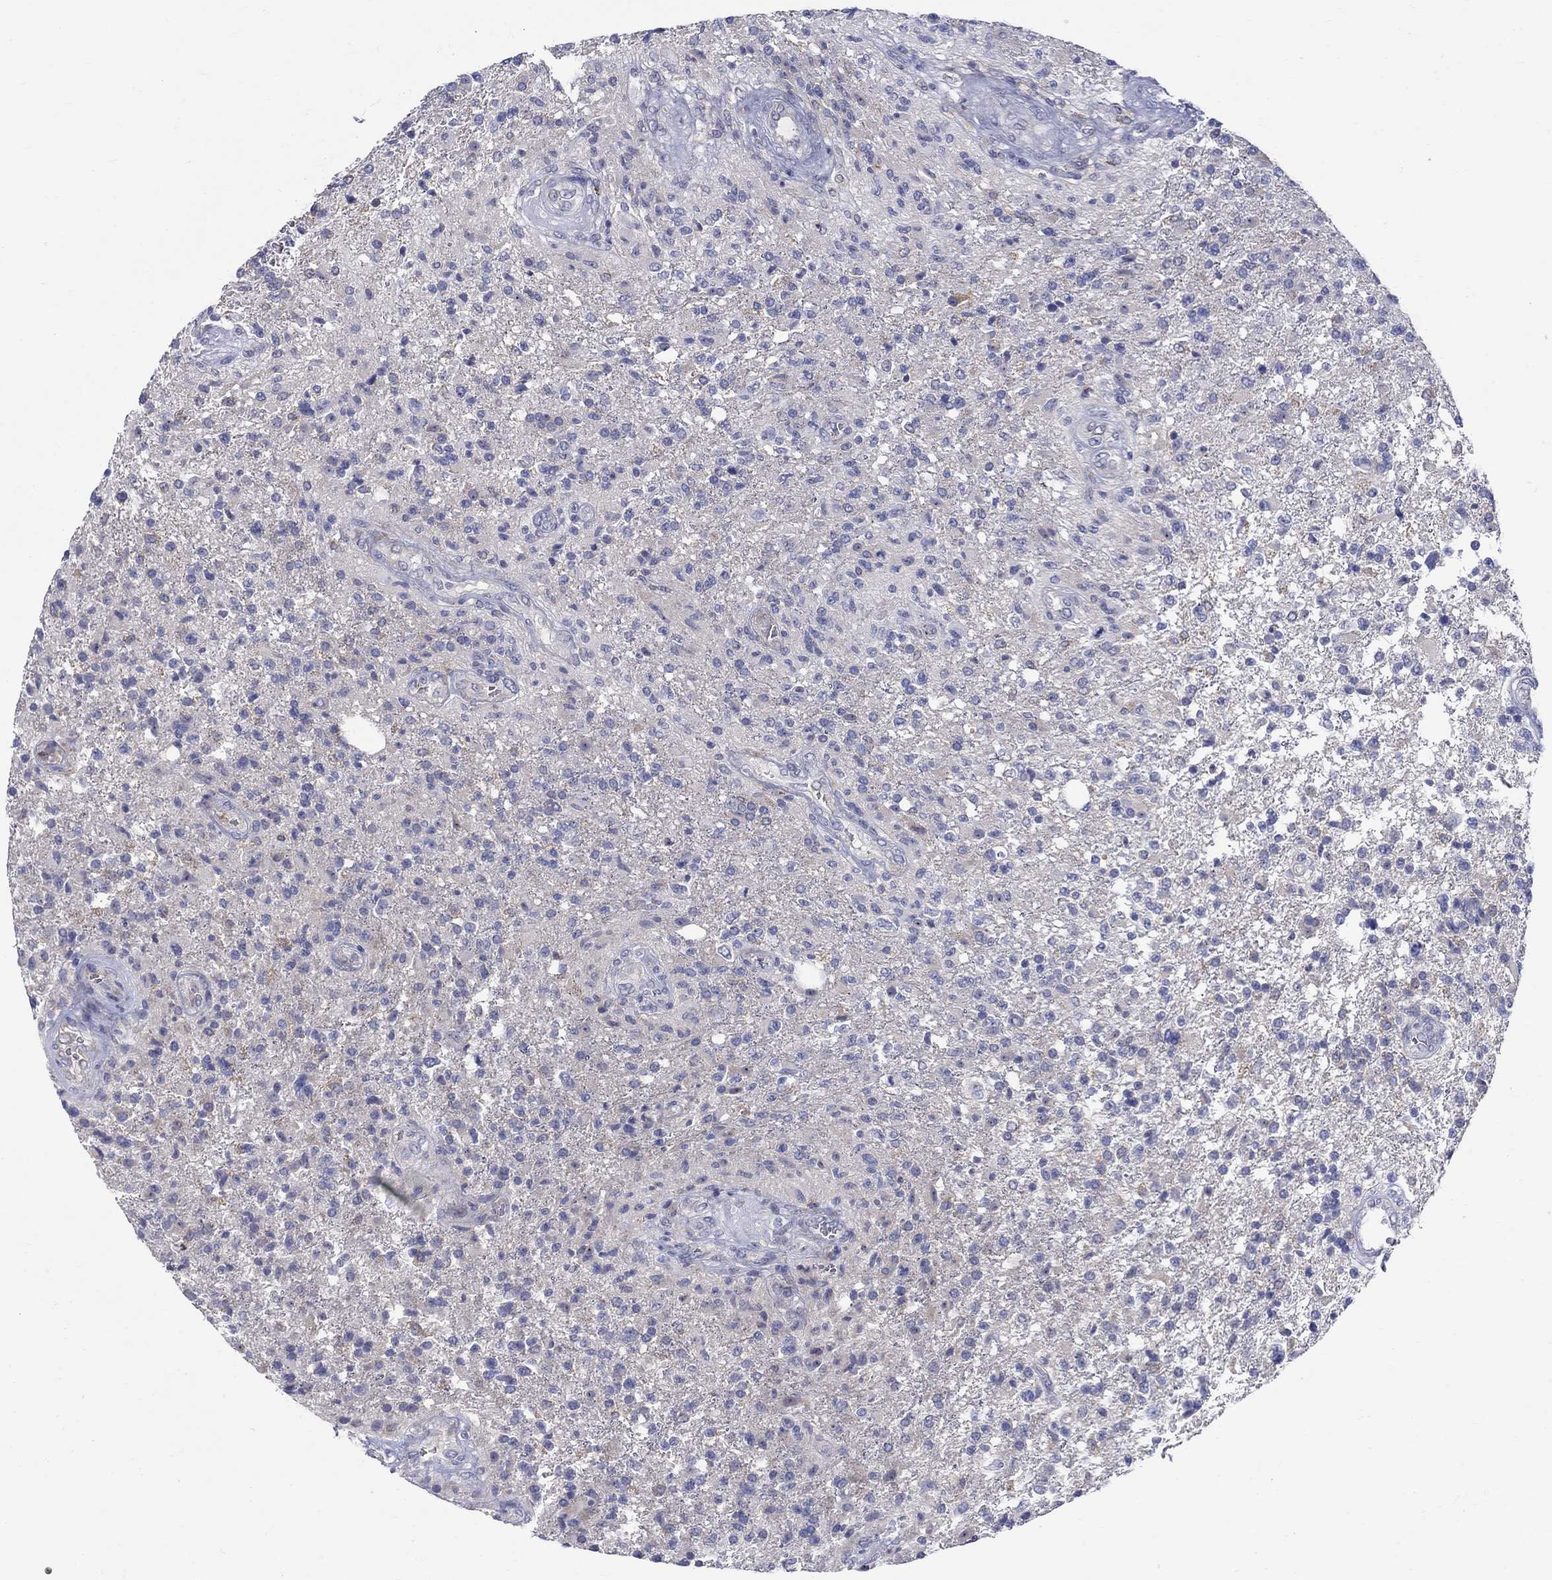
{"staining": {"intensity": "negative", "quantity": "none", "location": "none"}, "tissue": "glioma", "cell_type": "Tumor cells", "image_type": "cancer", "snomed": [{"axis": "morphology", "description": "Glioma, malignant, High grade"}, {"axis": "topography", "description": "Brain"}], "caption": "The histopathology image demonstrates no significant expression in tumor cells of glioma.", "gene": "QRFPR", "patient": {"sex": "male", "age": 56}}